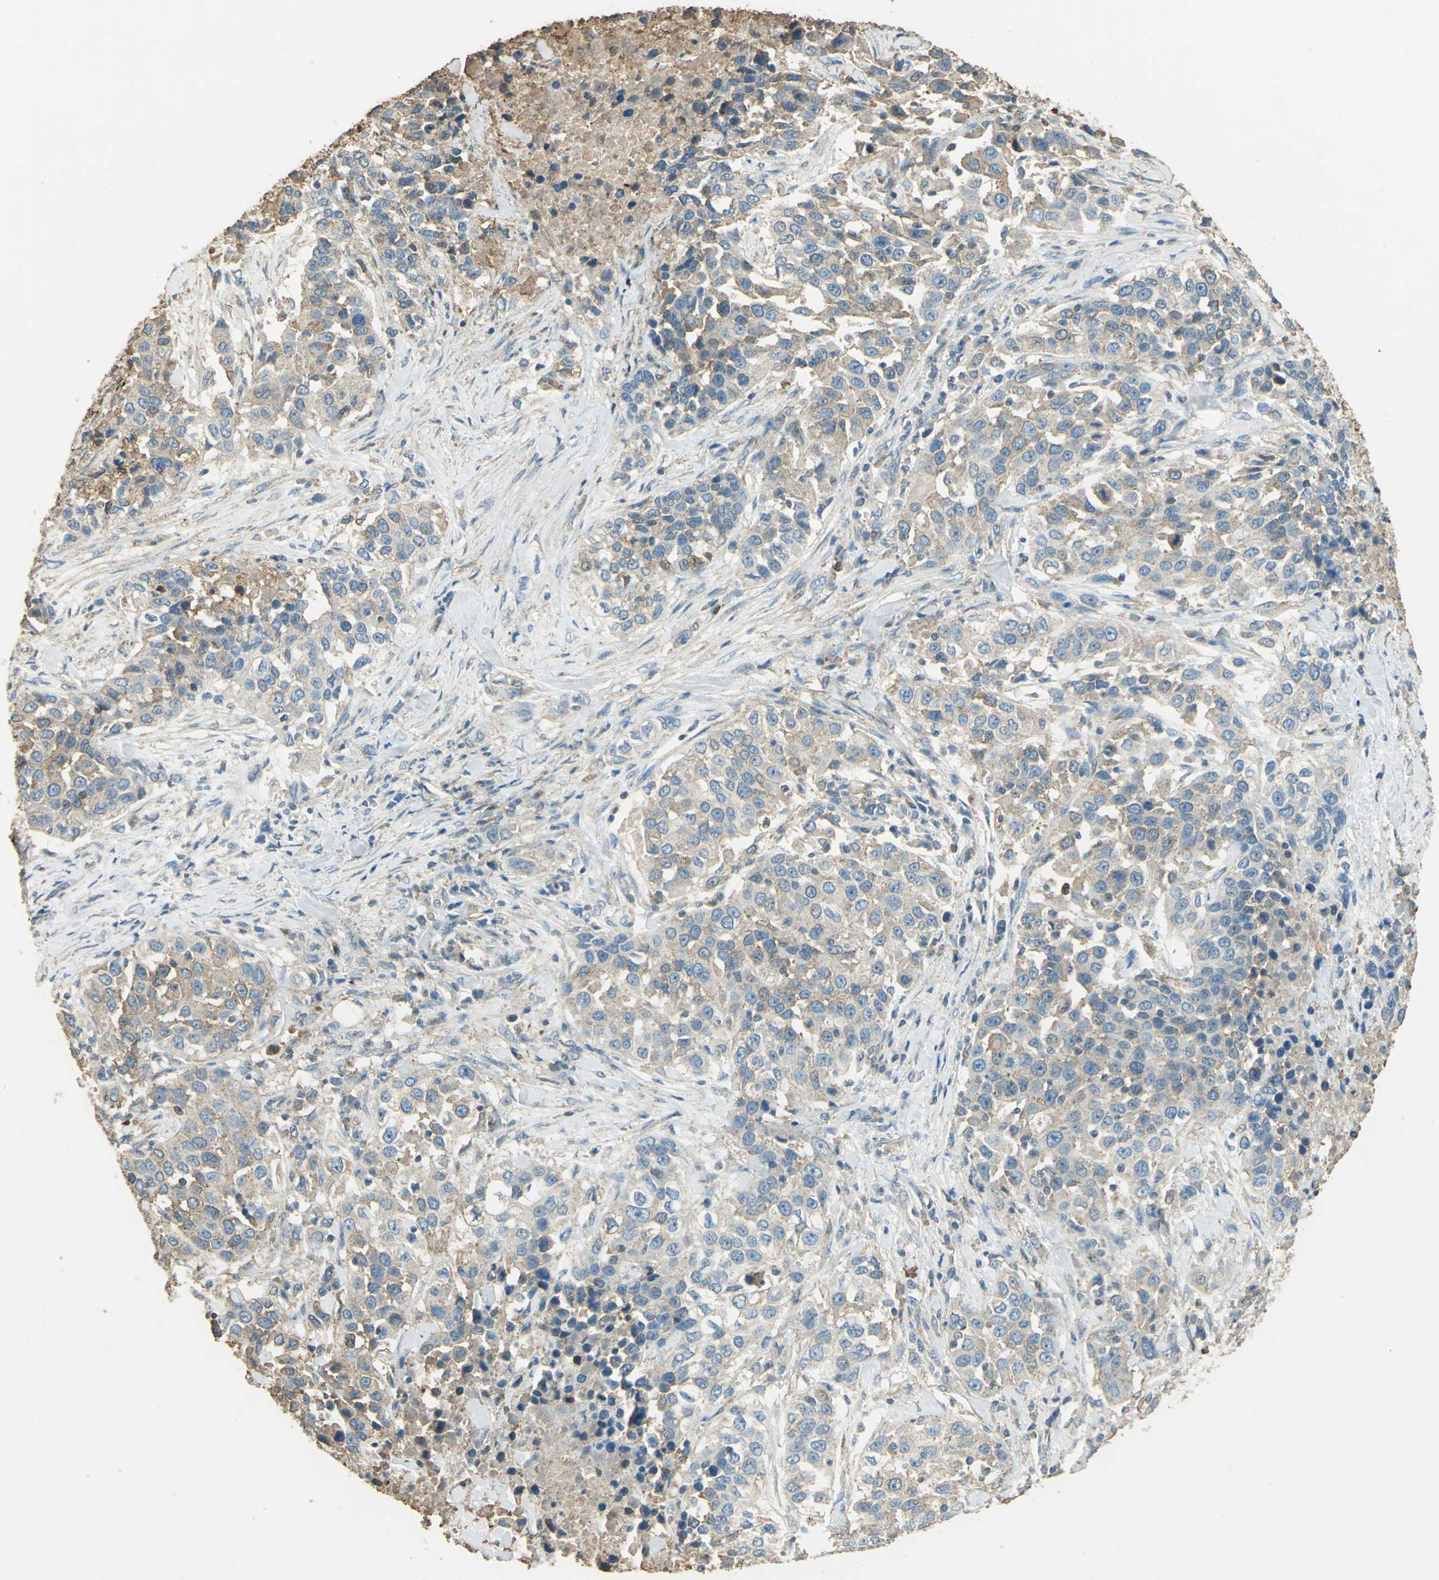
{"staining": {"intensity": "weak", "quantity": ">75%", "location": "cytoplasmic/membranous"}, "tissue": "urothelial cancer", "cell_type": "Tumor cells", "image_type": "cancer", "snomed": [{"axis": "morphology", "description": "Urothelial carcinoma, High grade"}, {"axis": "topography", "description": "Urinary bladder"}], "caption": "Urothelial carcinoma (high-grade) tissue demonstrates weak cytoplasmic/membranous expression in about >75% of tumor cells (Brightfield microscopy of DAB IHC at high magnification).", "gene": "TRAPPC2", "patient": {"sex": "female", "age": 80}}